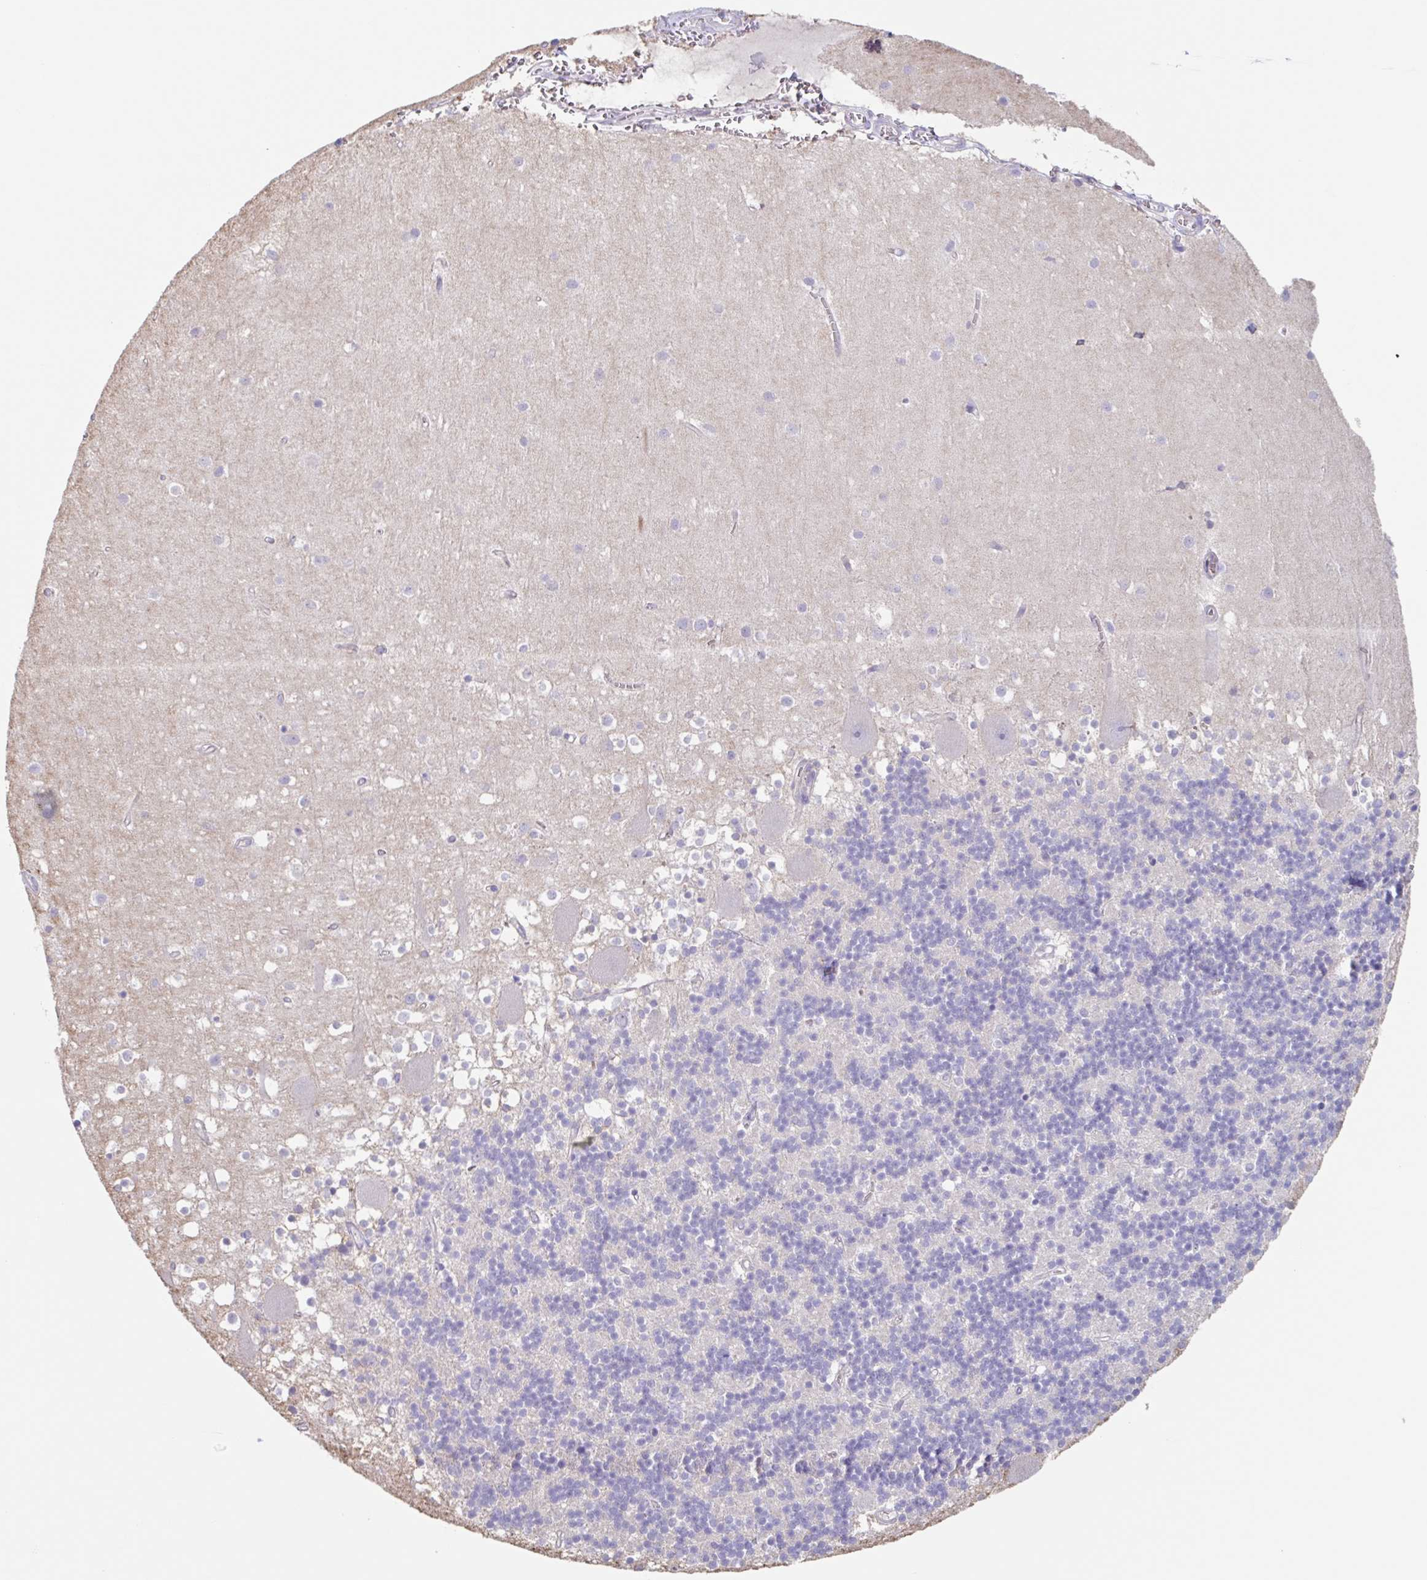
{"staining": {"intensity": "negative", "quantity": "none", "location": "none"}, "tissue": "cerebellum", "cell_type": "Cells in granular layer", "image_type": "normal", "snomed": [{"axis": "morphology", "description": "Normal tissue, NOS"}, {"axis": "topography", "description": "Cerebellum"}], "caption": "Immunohistochemistry micrograph of normal cerebellum: human cerebellum stained with DAB (3,3'-diaminobenzidine) displays no significant protein staining in cells in granular layer.", "gene": "EHD4", "patient": {"sex": "male", "age": 54}}